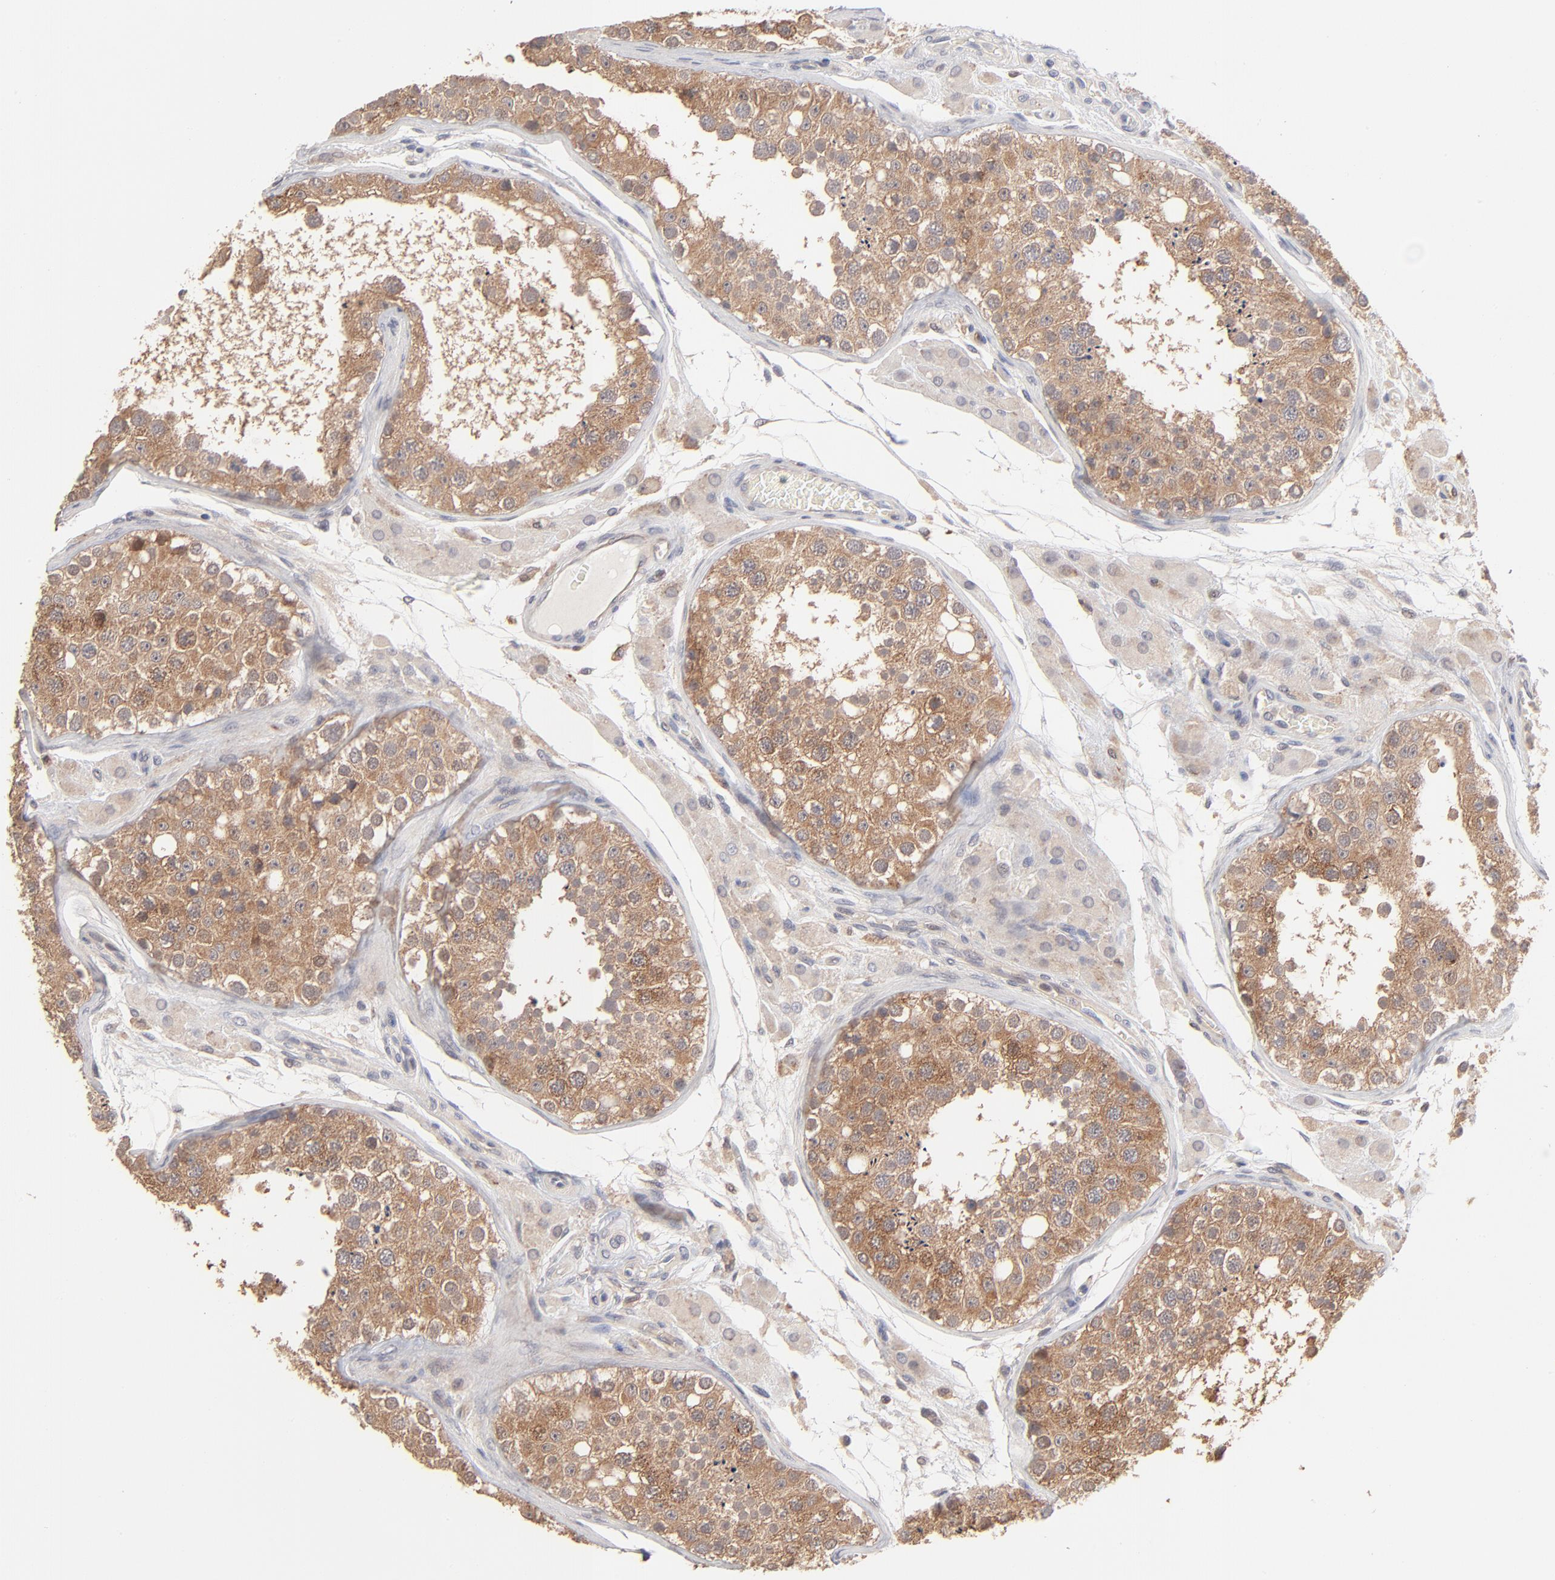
{"staining": {"intensity": "moderate", "quantity": ">75%", "location": "cytoplasmic/membranous"}, "tissue": "testis", "cell_type": "Cells in seminiferous ducts", "image_type": "normal", "snomed": [{"axis": "morphology", "description": "Normal tissue, NOS"}, {"axis": "topography", "description": "Testis"}], "caption": "Brown immunohistochemical staining in unremarkable human testis exhibits moderate cytoplasmic/membranous positivity in approximately >75% of cells in seminiferous ducts. (DAB IHC, brown staining for protein, blue staining for nuclei).", "gene": "IVNS1ABP", "patient": {"sex": "male", "age": 26}}